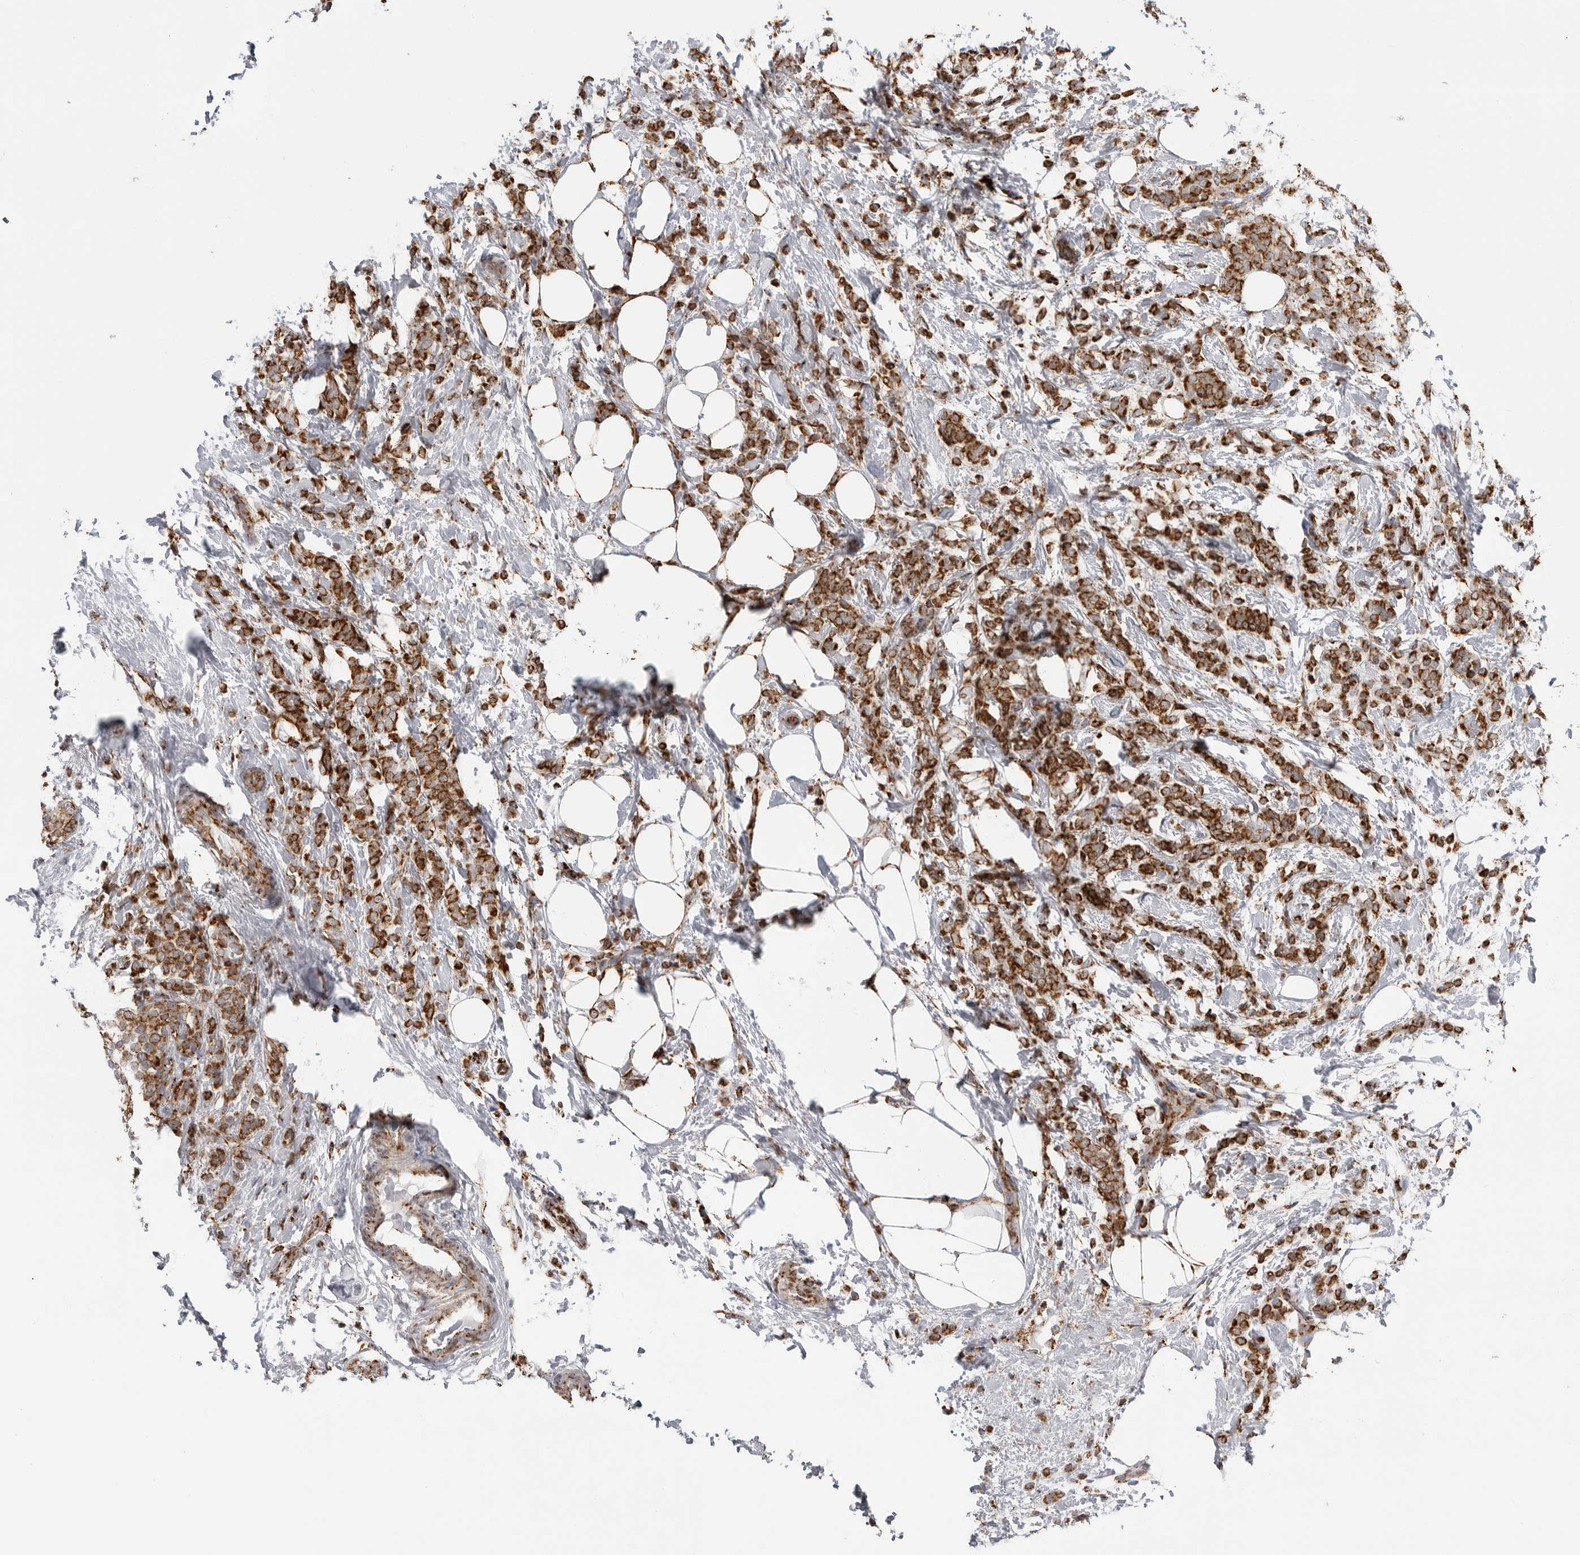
{"staining": {"intensity": "strong", "quantity": ">75%", "location": "cytoplasmic/membranous"}, "tissue": "breast cancer", "cell_type": "Tumor cells", "image_type": "cancer", "snomed": [{"axis": "morphology", "description": "Lobular carcinoma"}, {"axis": "topography", "description": "Breast"}], "caption": "Human lobular carcinoma (breast) stained for a protein (brown) exhibits strong cytoplasmic/membranous positive positivity in approximately >75% of tumor cells.", "gene": "COX5A", "patient": {"sex": "female", "age": 50}}